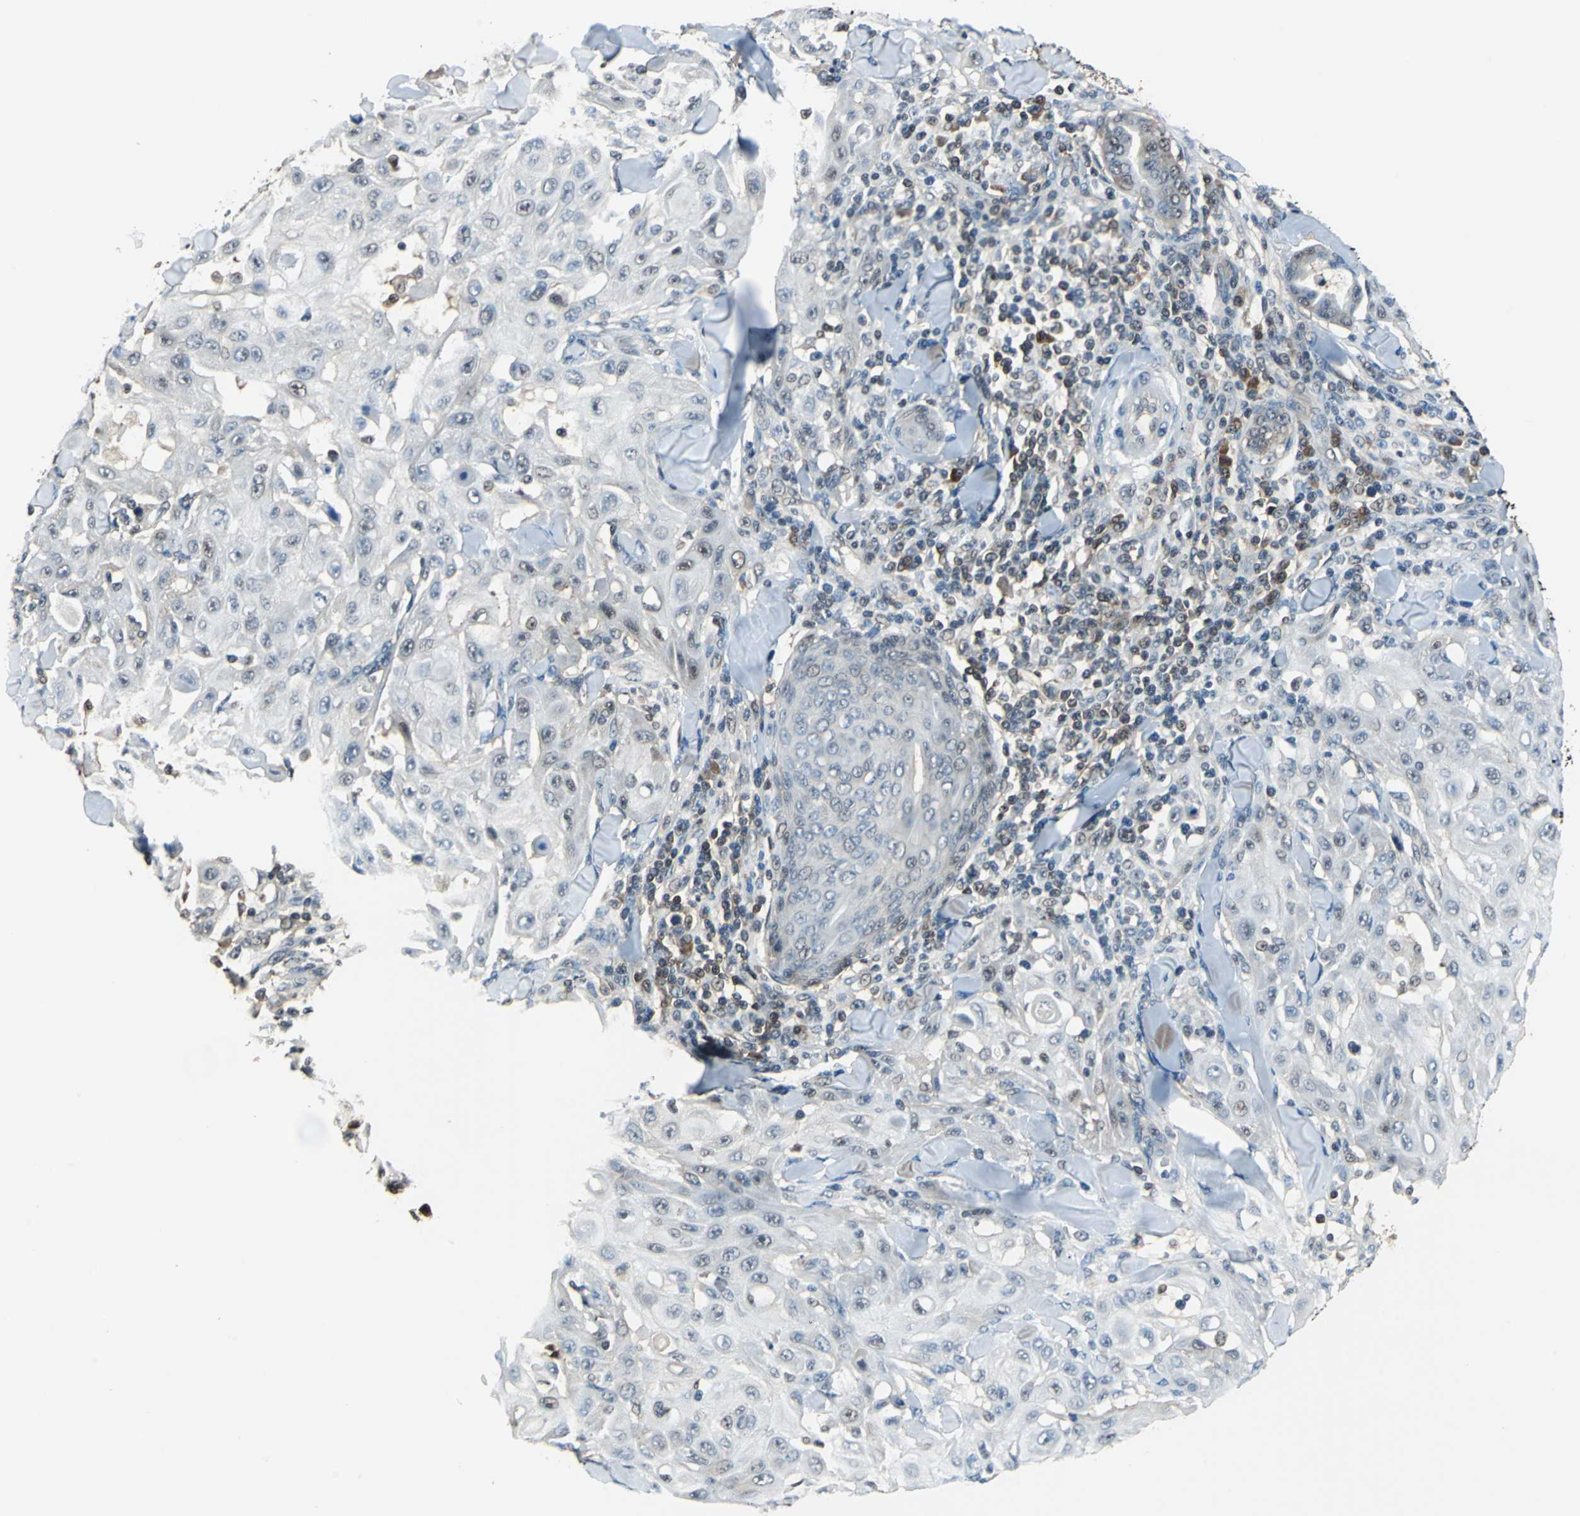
{"staining": {"intensity": "negative", "quantity": "none", "location": "none"}, "tissue": "skin cancer", "cell_type": "Tumor cells", "image_type": "cancer", "snomed": [{"axis": "morphology", "description": "Squamous cell carcinoma, NOS"}, {"axis": "topography", "description": "Skin"}], "caption": "Skin cancer stained for a protein using IHC exhibits no staining tumor cells.", "gene": "PSME1", "patient": {"sex": "male", "age": 24}}